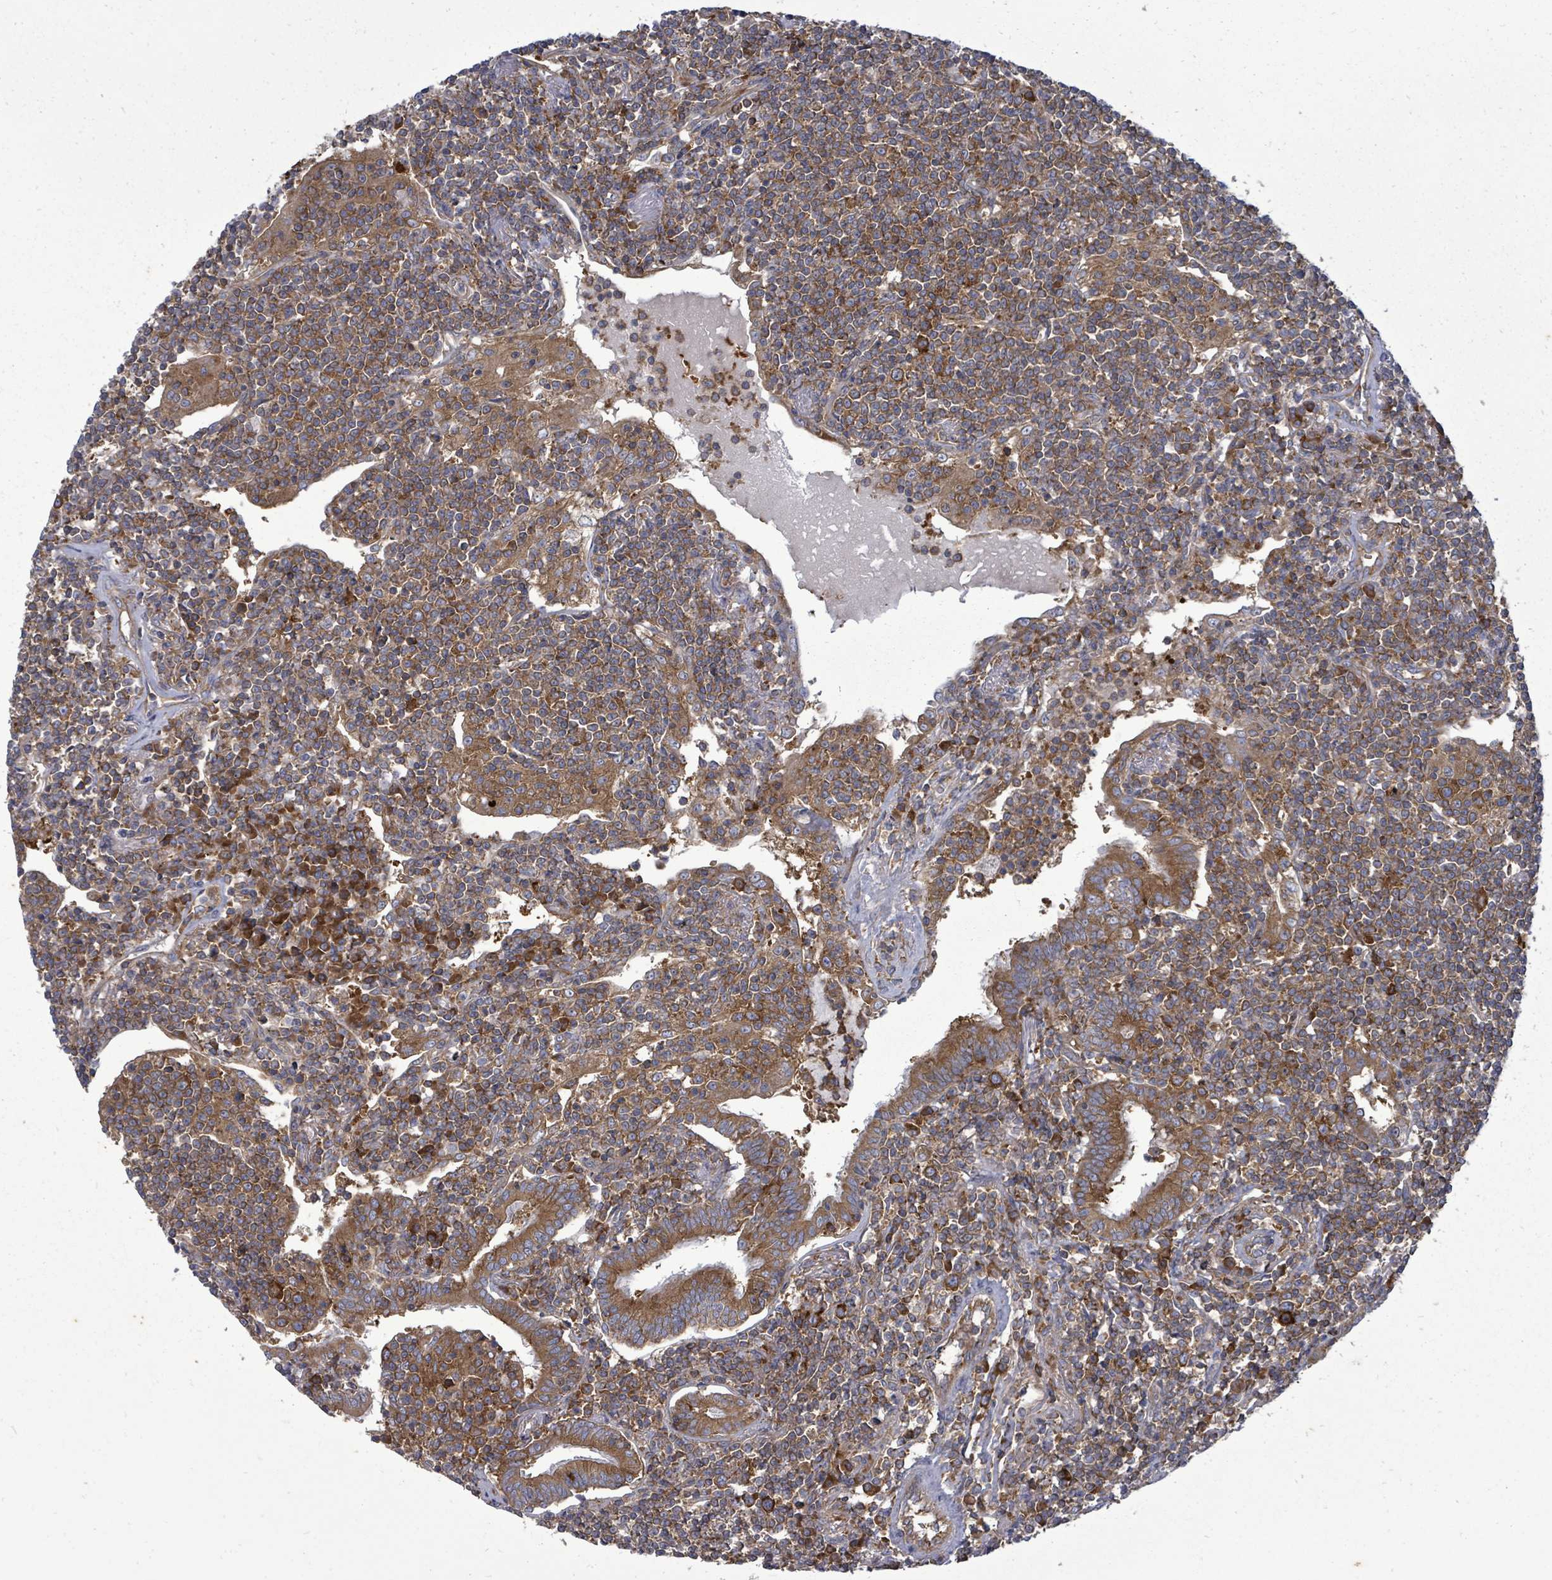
{"staining": {"intensity": "moderate", "quantity": ">75%", "location": "cytoplasmic/membranous"}, "tissue": "lymphoma", "cell_type": "Tumor cells", "image_type": "cancer", "snomed": [{"axis": "morphology", "description": "Malignant lymphoma, non-Hodgkin's type, Low grade"}, {"axis": "topography", "description": "Lung"}], "caption": "There is medium levels of moderate cytoplasmic/membranous staining in tumor cells of low-grade malignant lymphoma, non-Hodgkin's type, as demonstrated by immunohistochemical staining (brown color).", "gene": "EIF3C", "patient": {"sex": "female", "age": 71}}